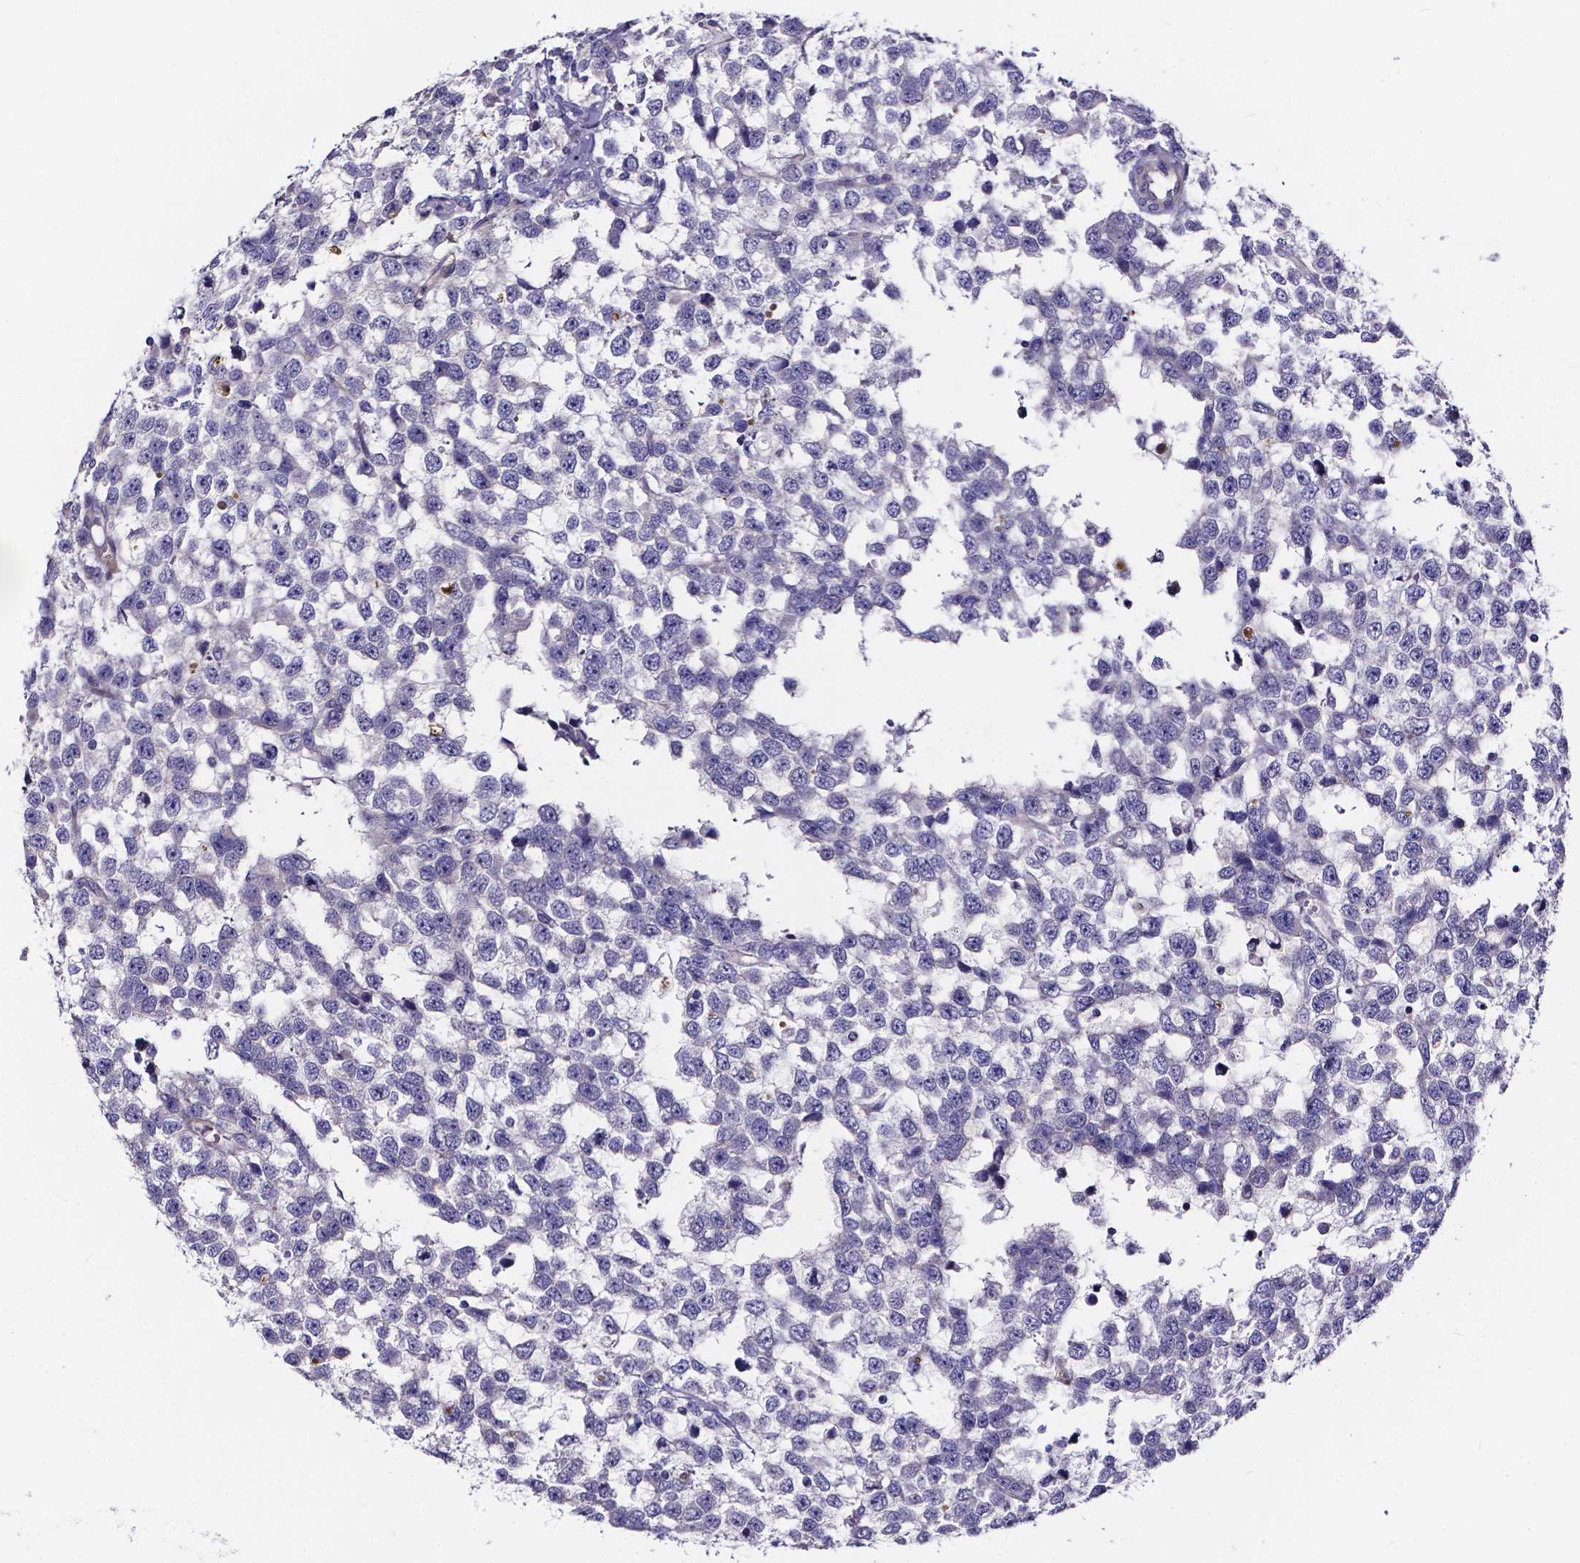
{"staining": {"intensity": "negative", "quantity": "none", "location": "none"}, "tissue": "testis cancer", "cell_type": "Tumor cells", "image_type": "cancer", "snomed": [{"axis": "morphology", "description": "Seminoma, NOS"}, {"axis": "topography", "description": "Testis"}], "caption": "Immunohistochemistry micrograph of testis cancer (seminoma) stained for a protein (brown), which reveals no staining in tumor cells.", "gene": "CACNG8", "patient": {"sex": "male", "age": 34}}